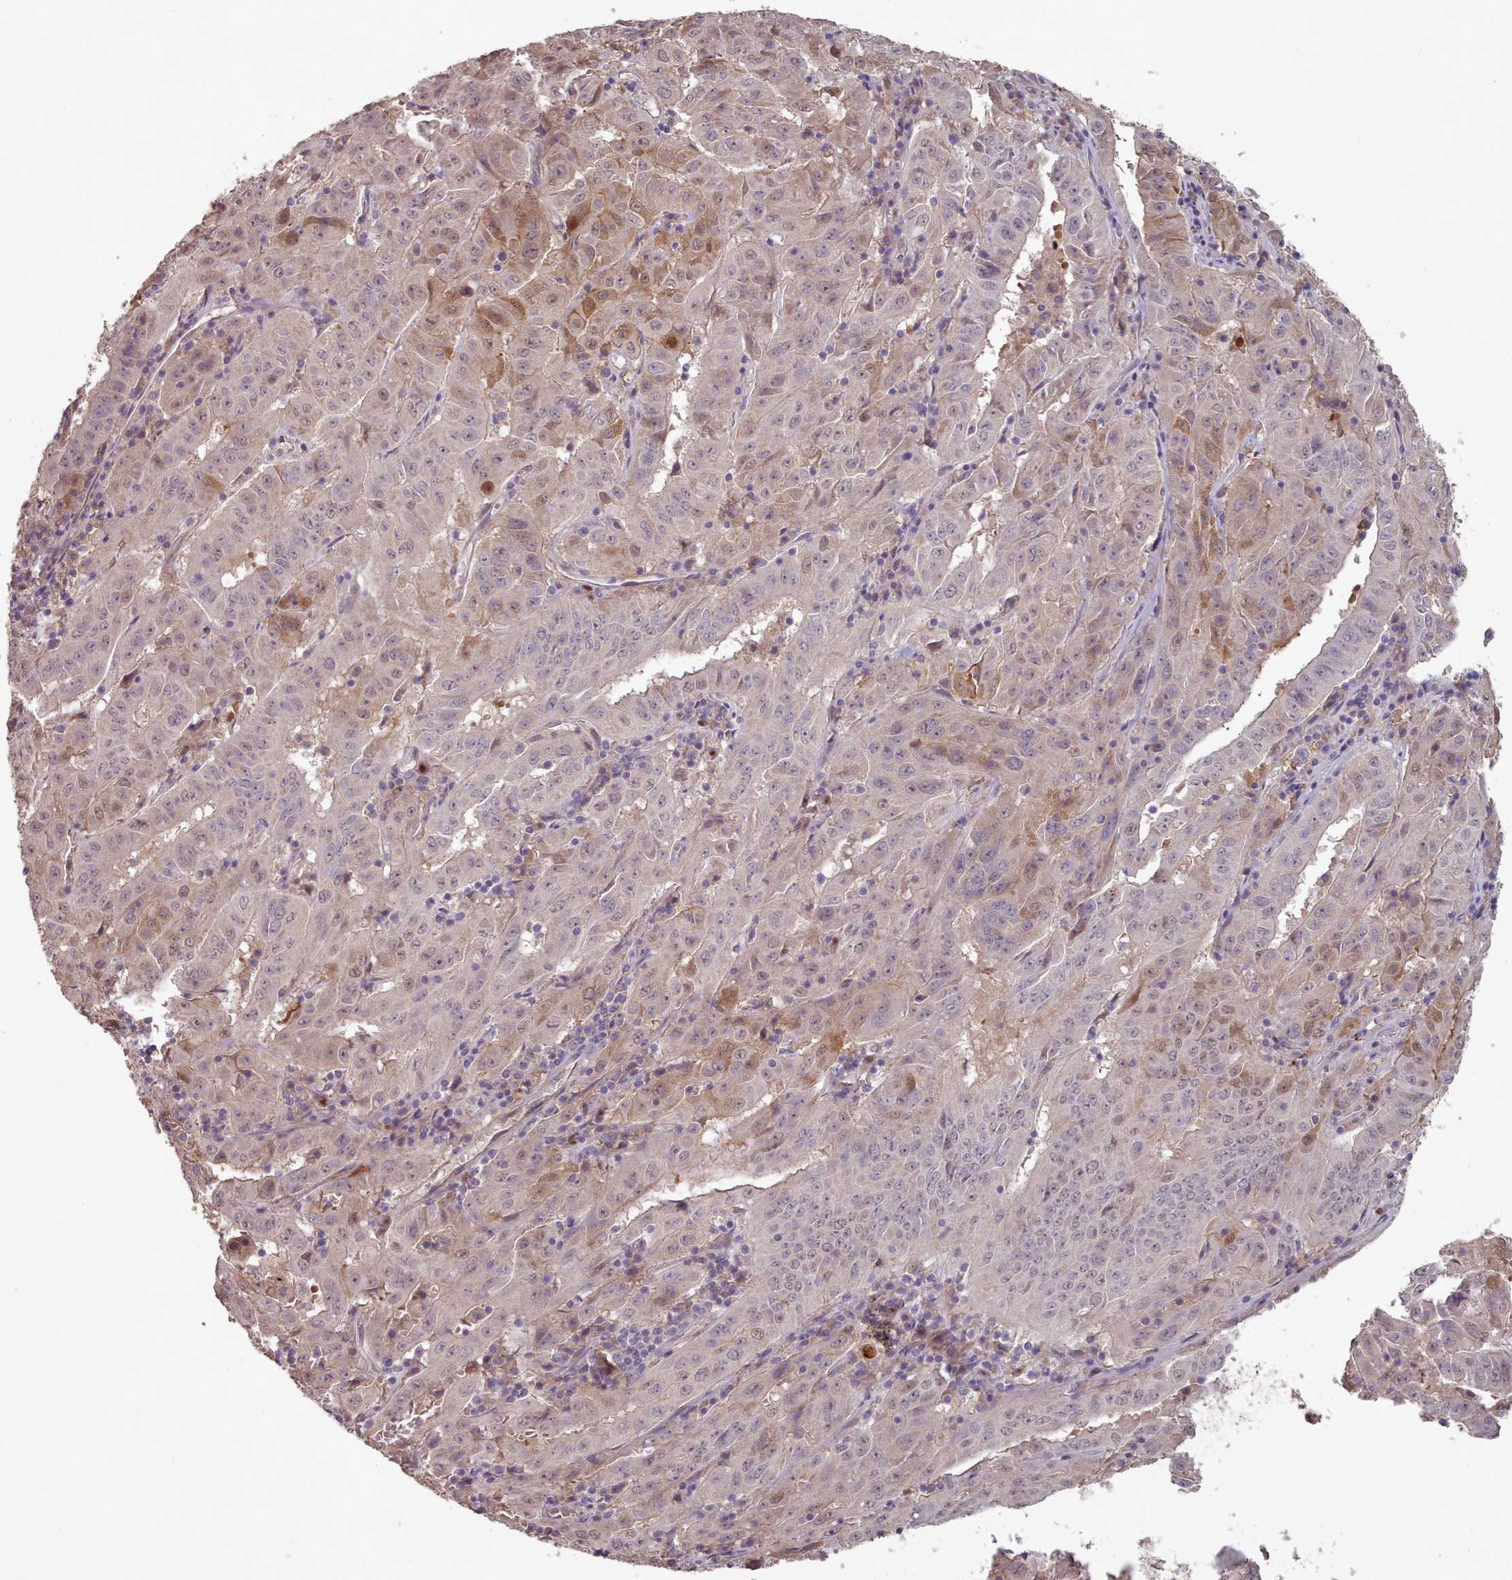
{"staining": {"intensity": "moderate", "quantity": "<25%", "location": "cytoplasmic/membranous,nuclear"}, "tissue": "pancreatic cancer", "cell_type": "Tumor cells", "image_type": "cancer", "snomed": [{"axis": "morphology", "description": "Adenocarcinoma, NOS"}, {"axis": "topography", "description": "Pancreas"}], "caption": "The immunohistochemical stain shows moderate cytoplasmic/membranous and nuclear positivity in tumor cells of pancreatic adenocarcinoma tissue.", "gene": "ERCC6L", "patient": {"sex": "male", "age": 63}}